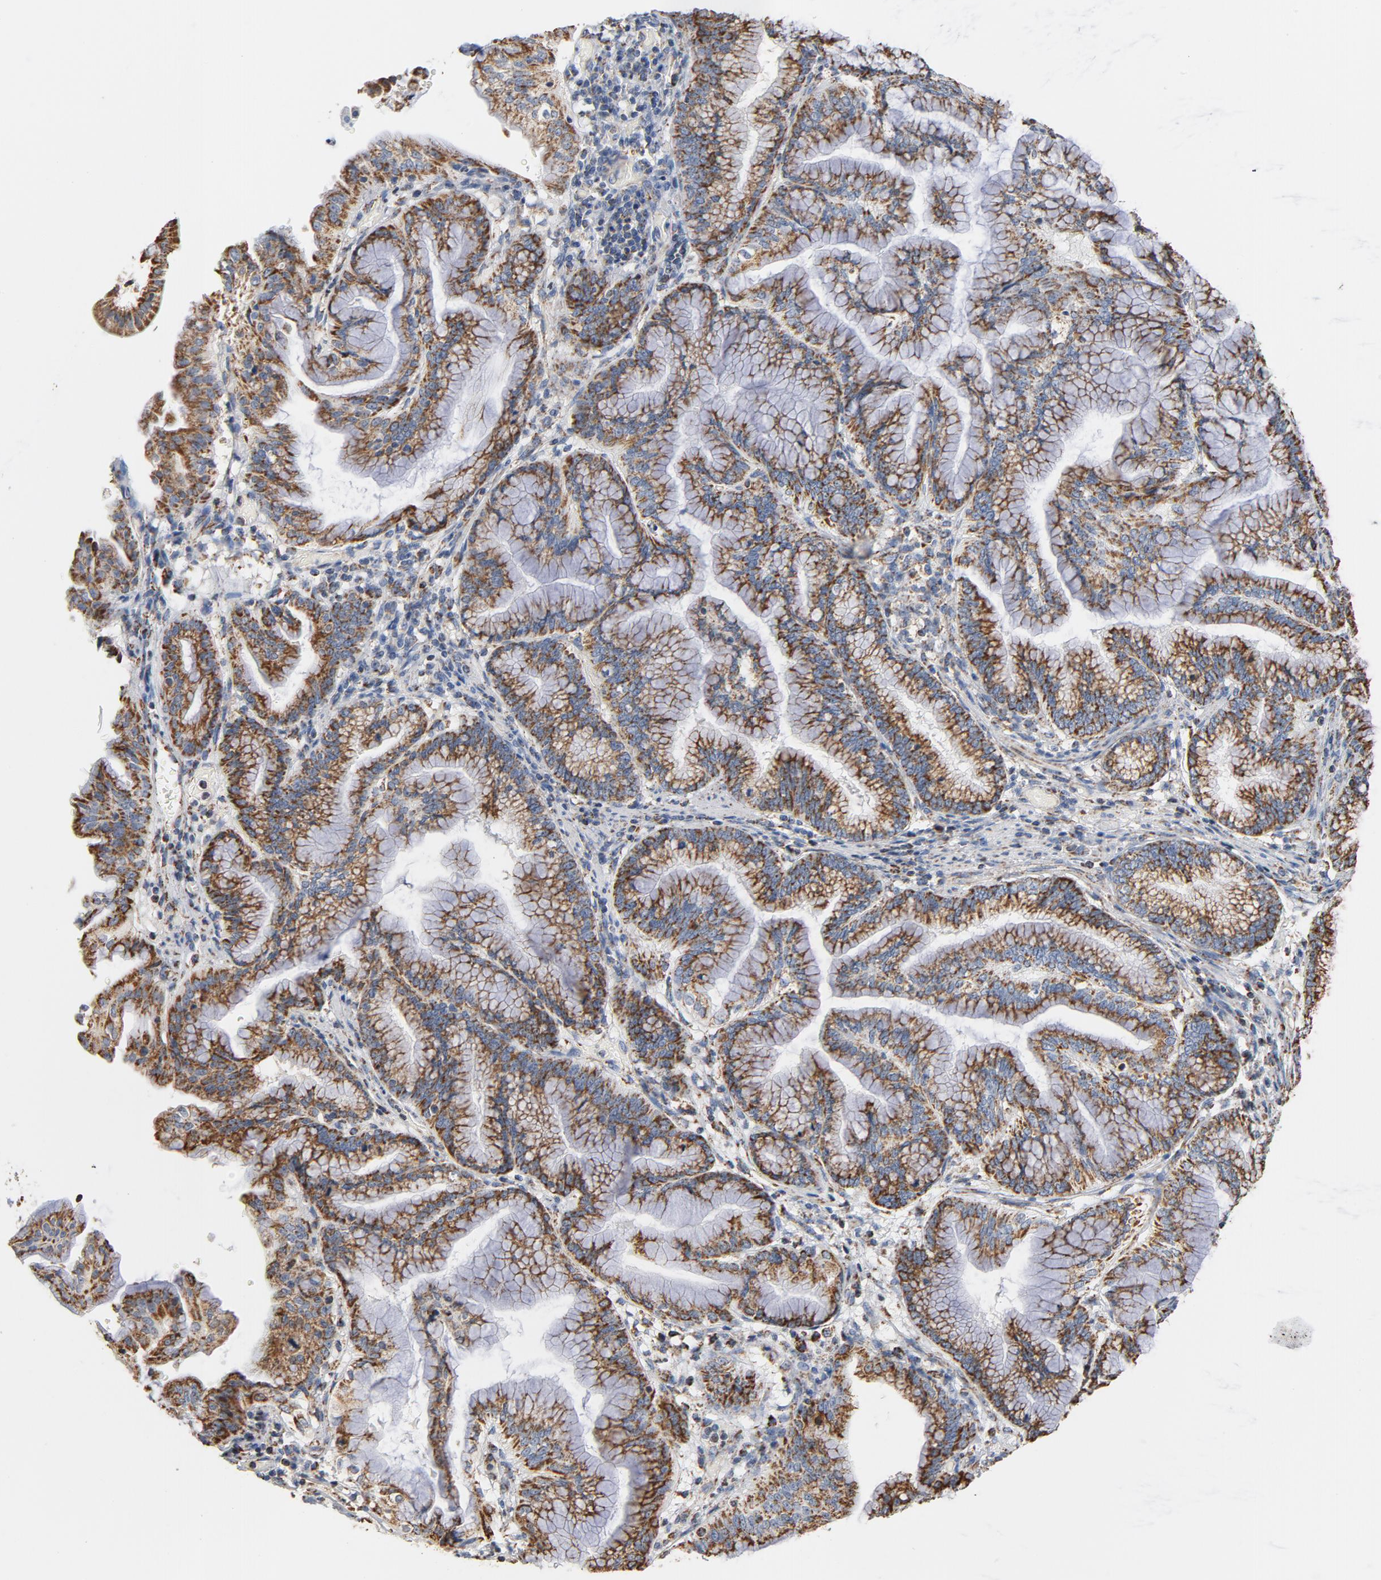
{"staining": {"intensity": "strong", "quantity": ">75%", "location": "cytoplasmic/membranous"}, "tissue": "pancreatic cancer", "cell_type": "Tumor cells", "image_type": "cancer", "snomed": [{"axis": "morphology", "description": "Adenocarcinoma, NOS"}, {"axis": "topography", "description": "Pancreas"}], "caption": "About >75% of tumor cells in pancreatic adenocarcinoma demonstrate strong cytoplasmic/membranous protein expression as visualized by brown immunohistochemical staining.", "gene": "NDUFS4", "patient": {"sex": "female", "age": 64}}